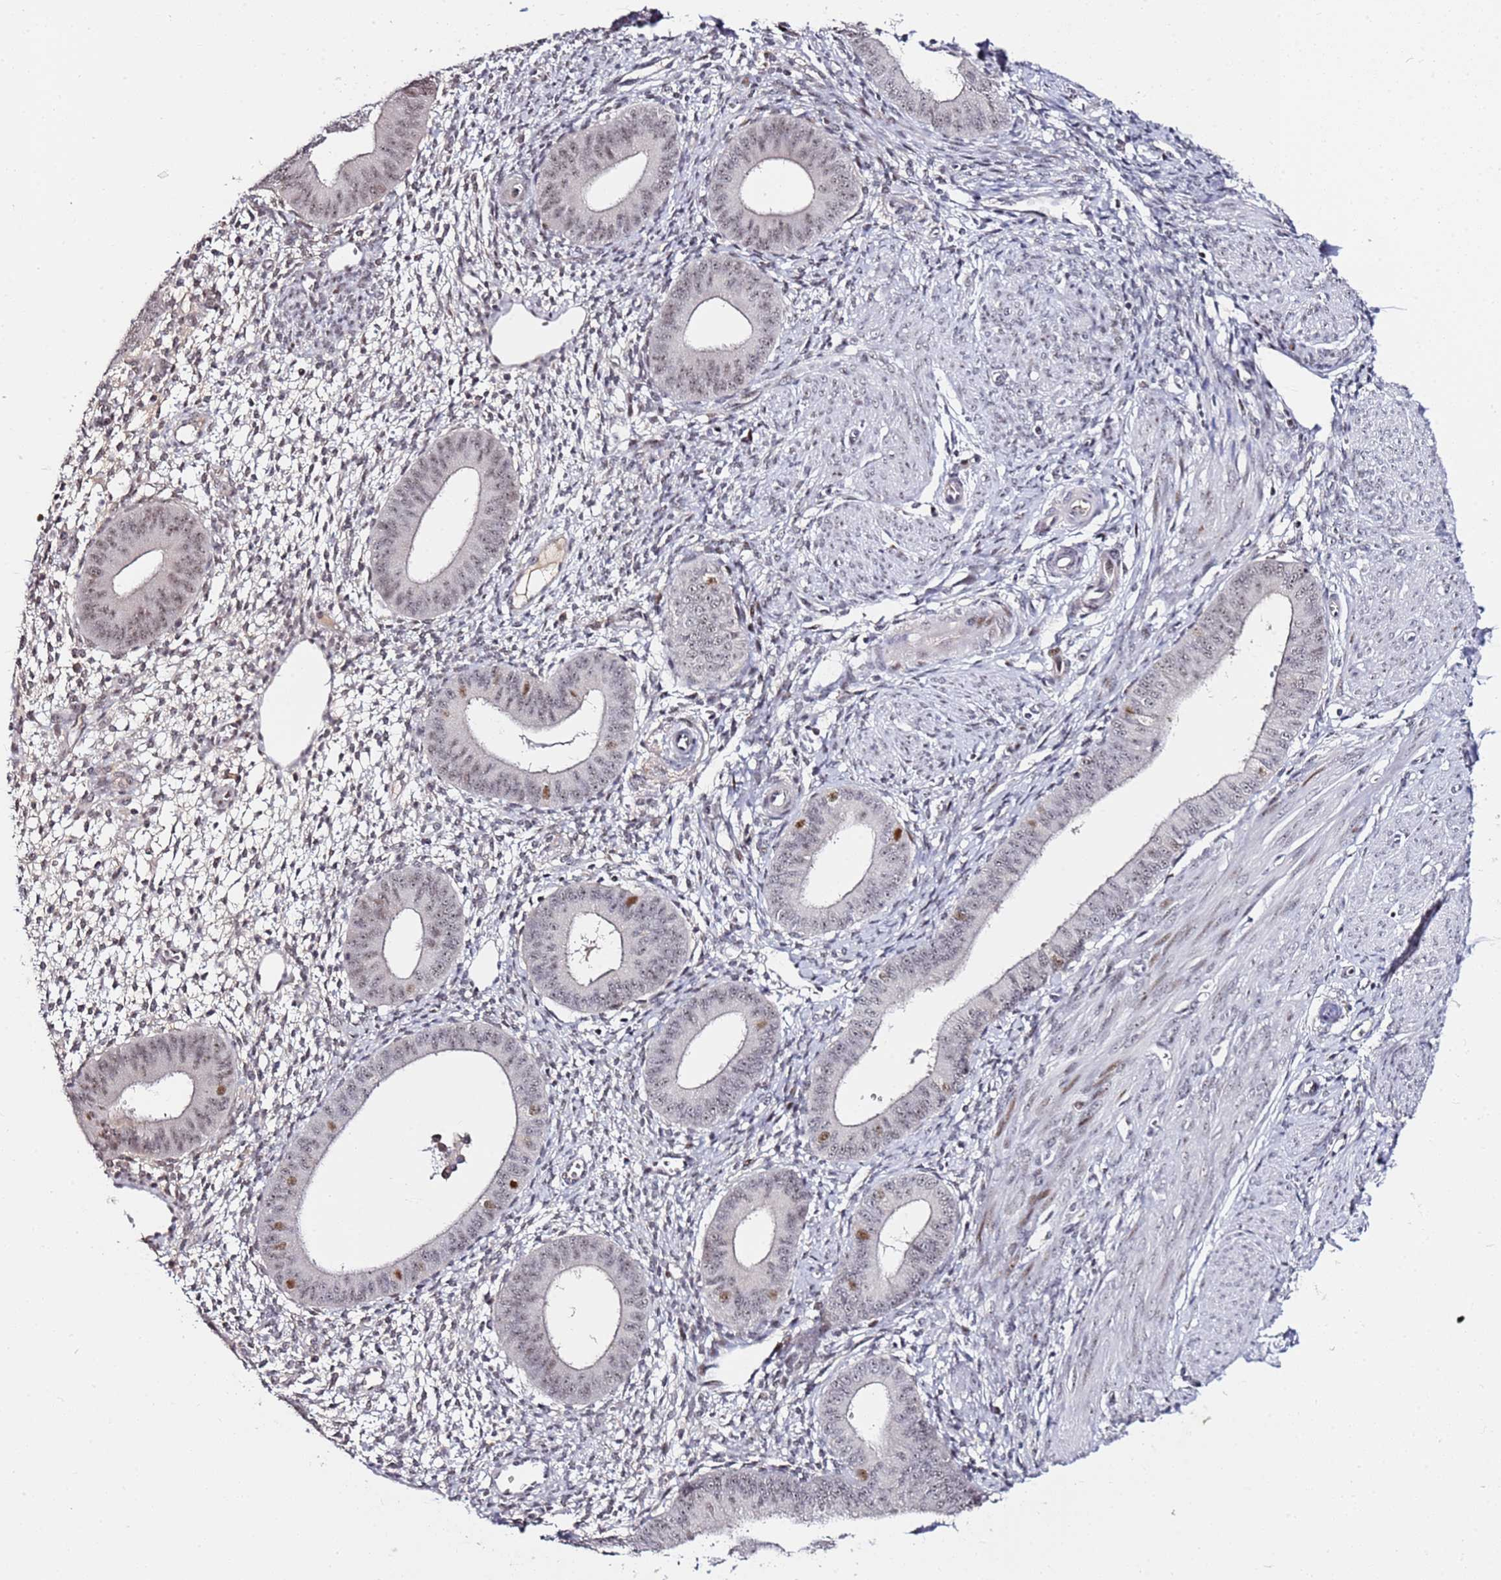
{"staining": {"intensity": "weak", "quantity": "<25%", "location": "nuclear"}, "tissue": "endometrium", "cell_type": "Cells in endometrial stroma", "image_type": "normal", "snomed": [{"axis": "morphology", "description": "Normal tissue, NOS"}, {"axis": "topography", "description": "Endometrium"}], "caption": "An immunohistochemistry photomicrograph of unremarkable endometrium is shown. There is no staining in cells in endometrial stroma of endometrium. (IHC, brightfield microscopy, high magnification).", "gene": "FCF1", "patient": {"sex": "female", "age": 49}}